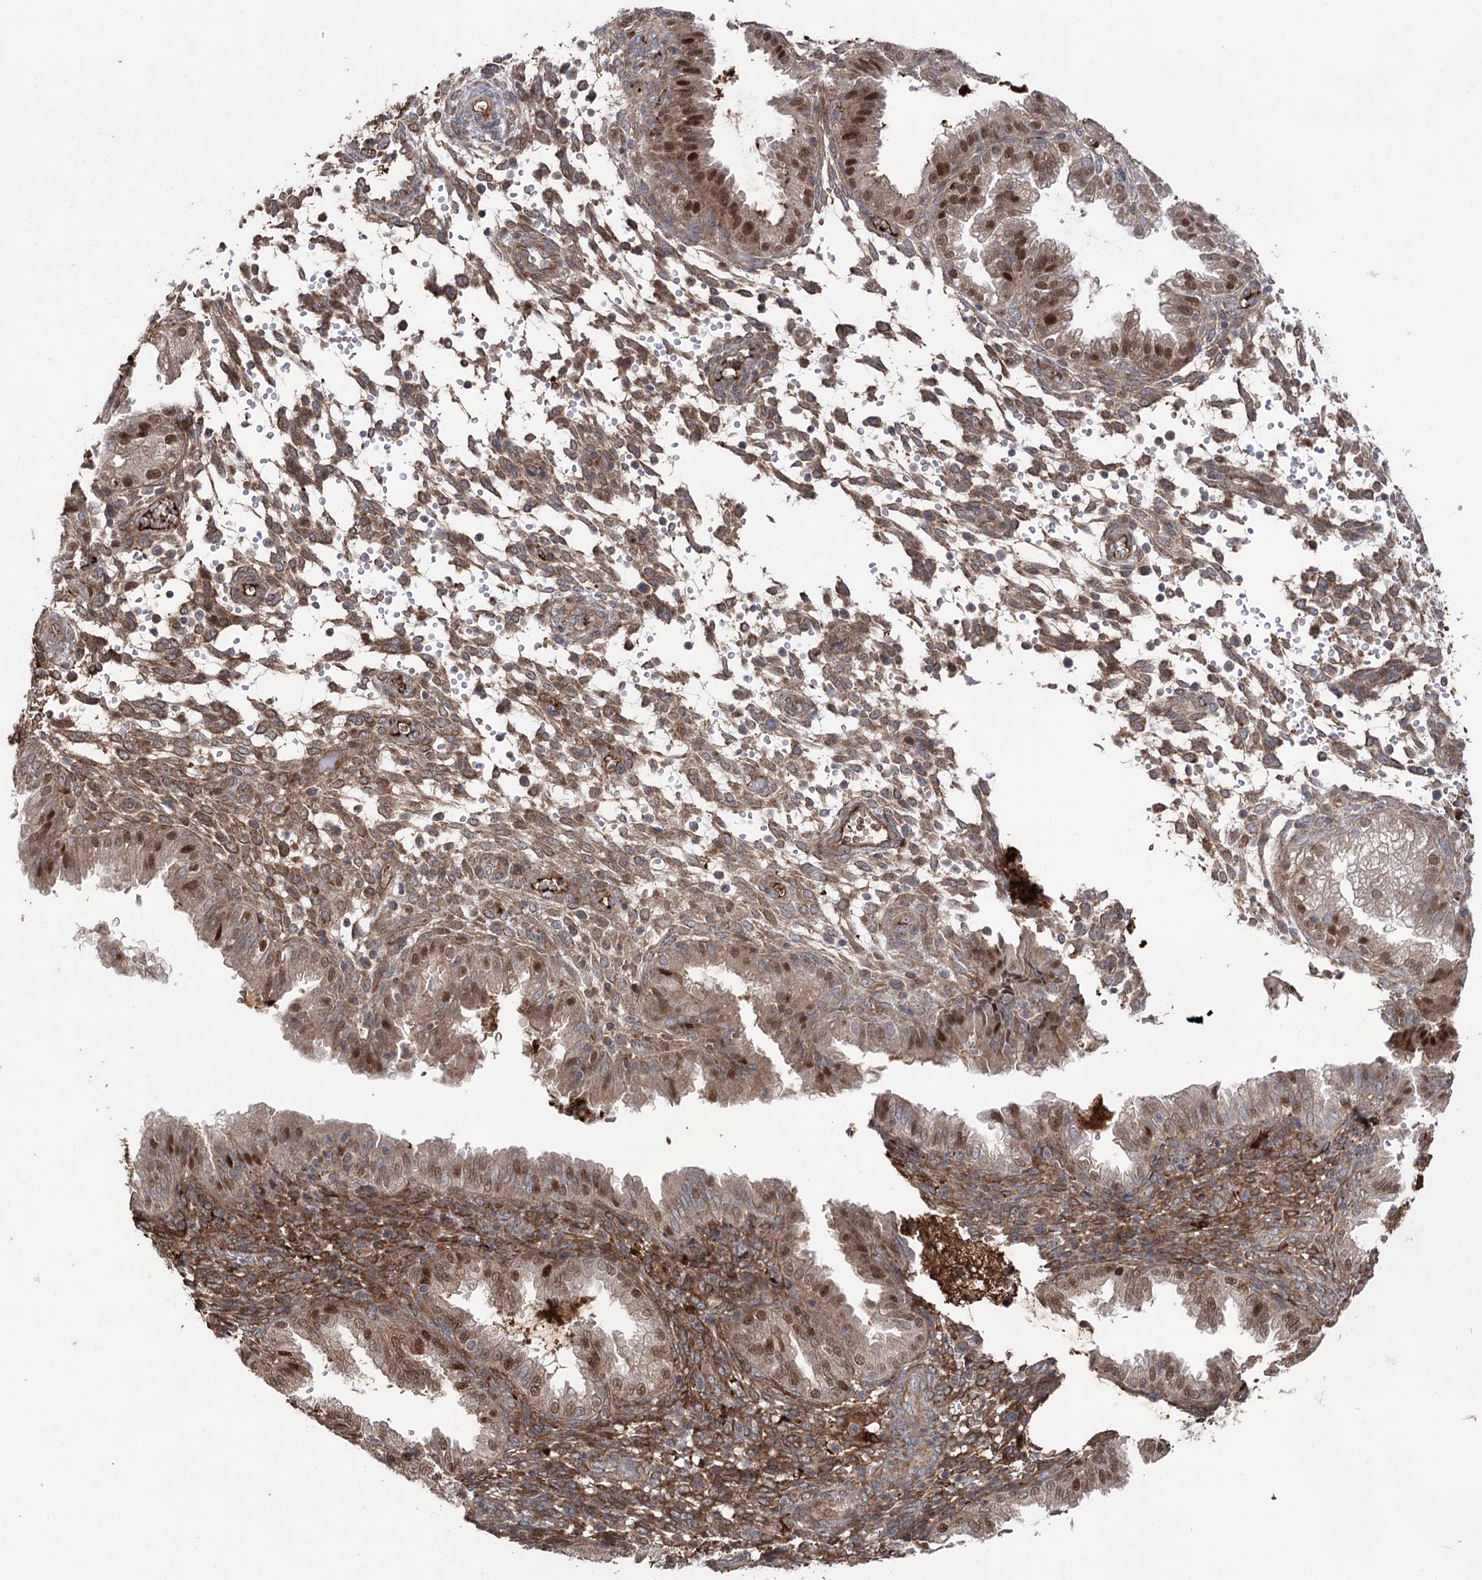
{"staining": {"intensity": "moderate", "quantity": "25%-75%", "location": "cytoplasmic/membranous"}, "tissue": "endometrium", "cell_type": "Cells in endometrial stroma", "image_type": "normal", "snomed": [{"axis": "morphology", "description": "Normal tissue, NOS"}, {"axis": "topography", "description": "Endometrium"}], "caption": "A brown stain highlights moderate cytoplasmic/membranous expression of a protein in cells in endometrial stroma of normal human endometrium. The staining was performed using DAB (3,3'-diaminobenzidine) to visualize the protein expression in brown, while the nuclei were stained in blue with hematoxylin (Magnification: 20x).", "gene": "OTUD1", "patient": {"sex": "female", "age": 33}}